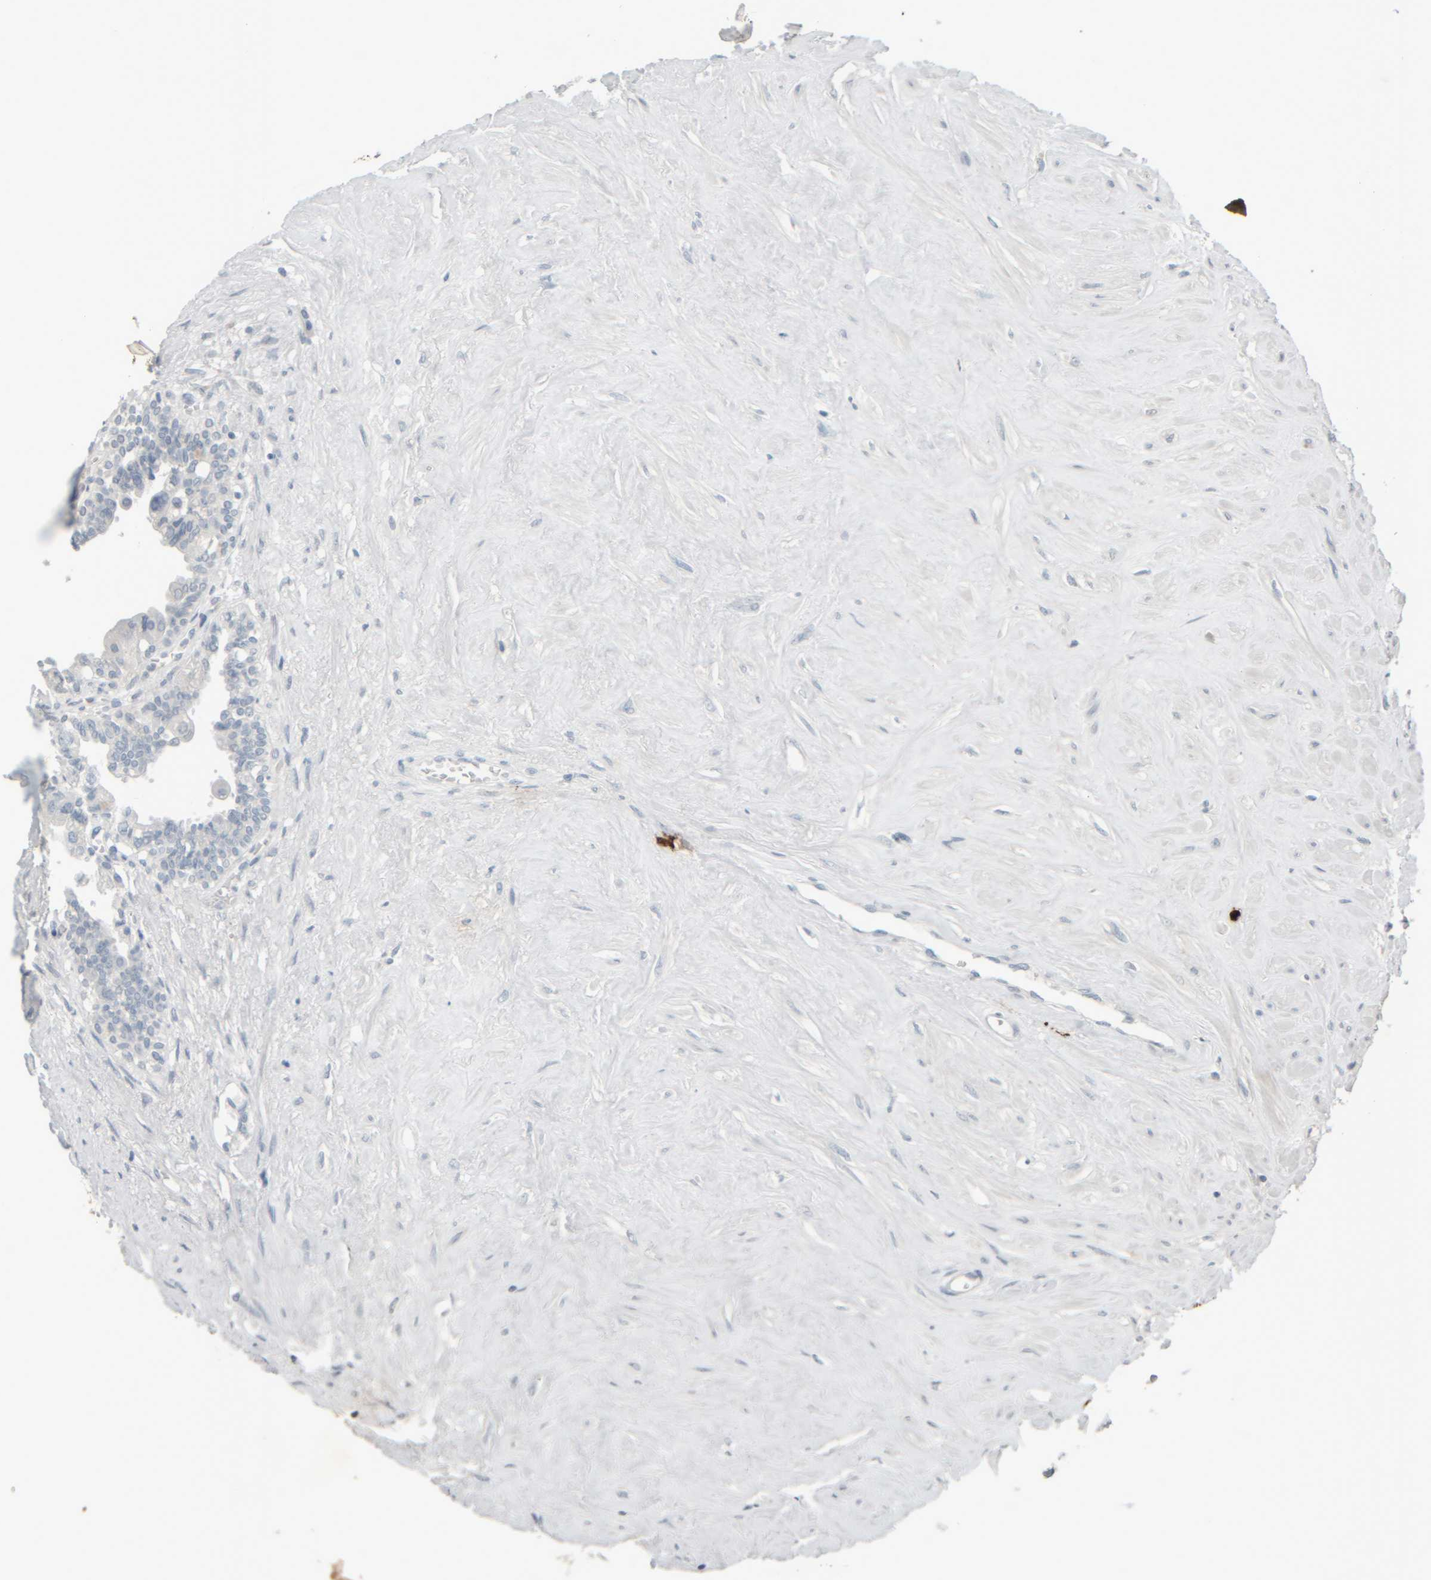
{"staining": {"intensity": "negative", "quantity": "none", "location": "none"}, "tissue": "seminal vesicle", "cell_type": "Glandular cells", "image_type": "normal", "snomed": [{"axis": "morphology", "description": "Normal tissue, NOS"}, {"axis": "topography", "description": "Seminal veicle"}], "caption": "Immunohistochemical staining of benign seminal vesicle reveals no significant expression in glandular cells.", "gene": "TPSAB1", "patient": {"sex": "male", "age": 63}}